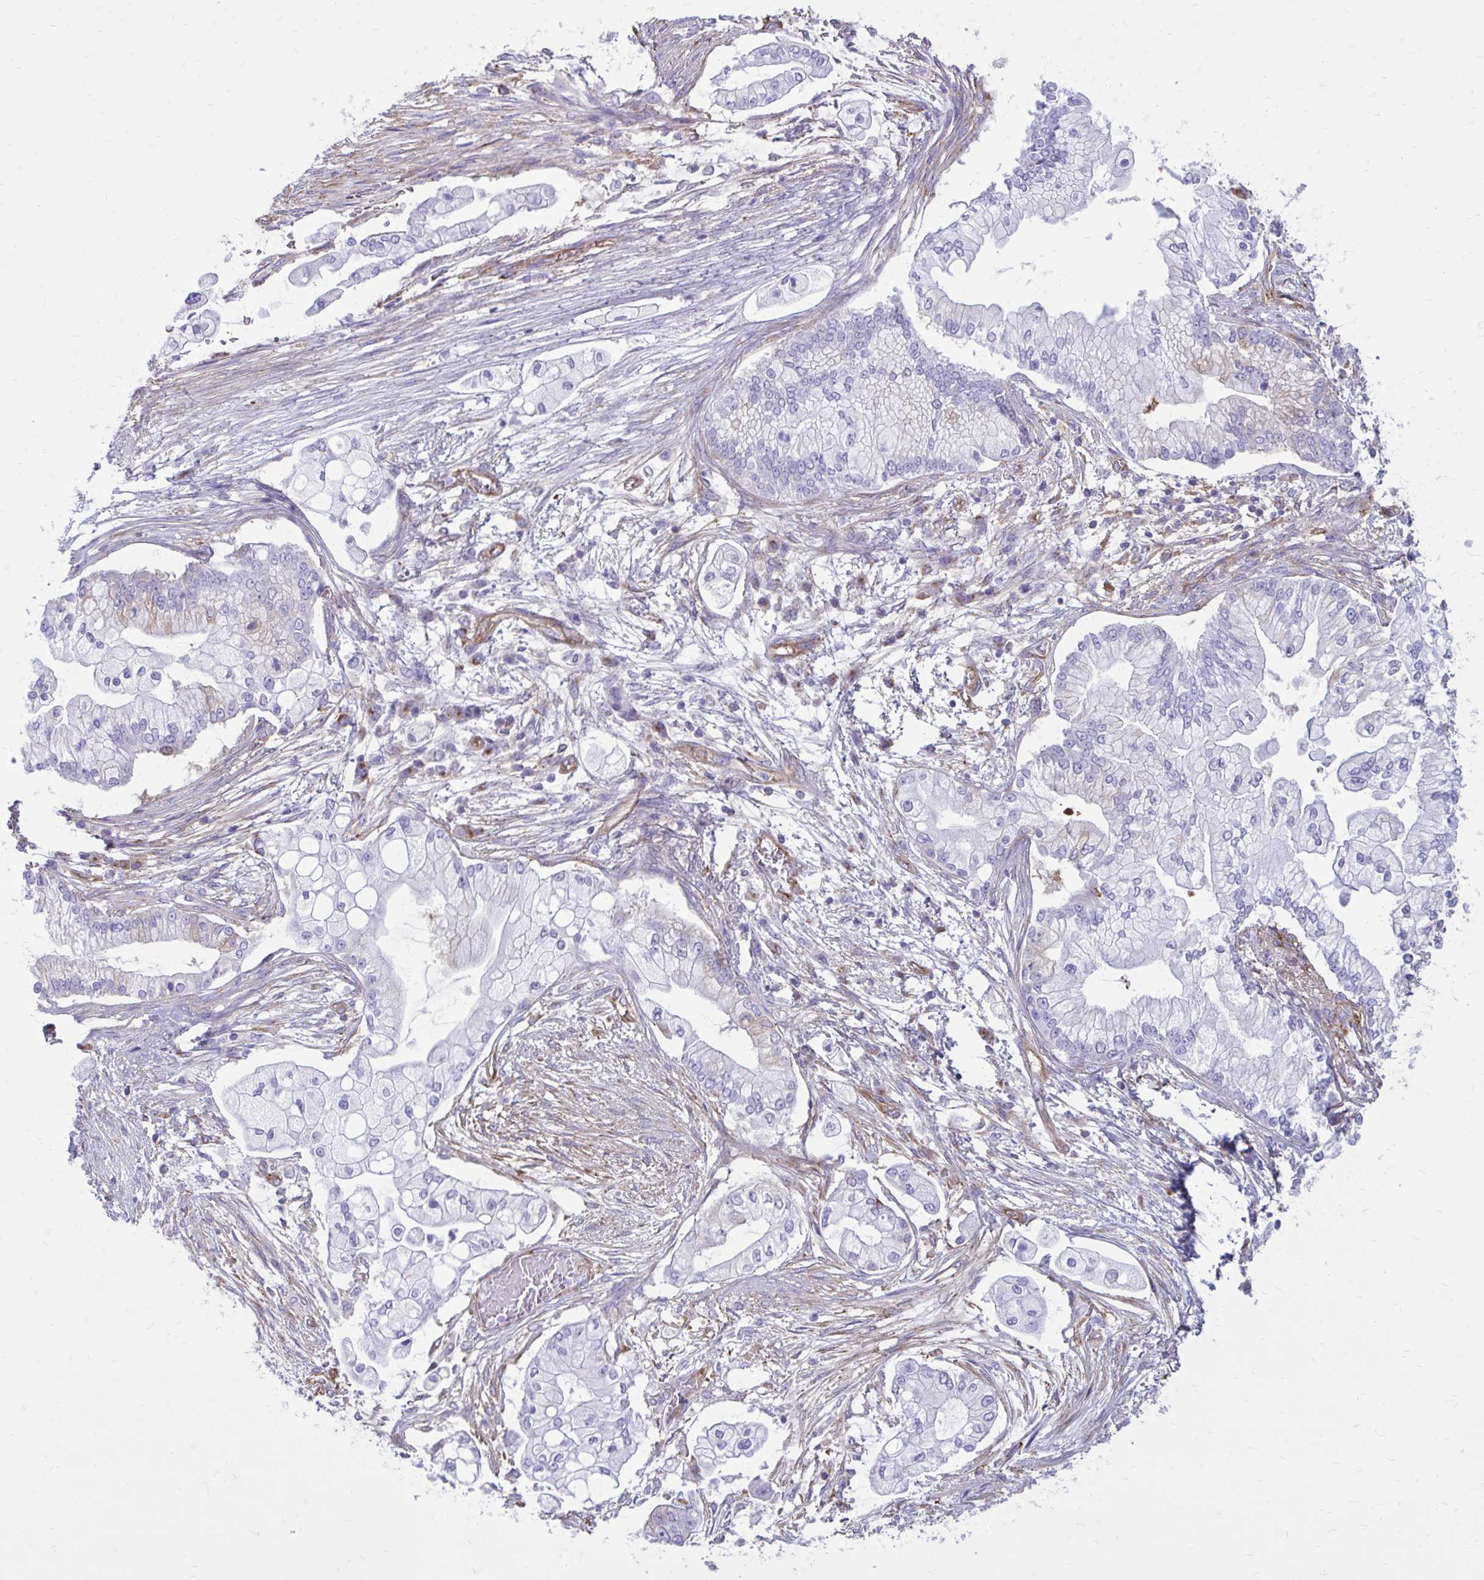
{"staining": {"intensity": "negative", "quantity": "none", "location": "none"}, "tissue": "pancreatic cancer", "cell_type": "Tumor cells", "image_type": "cancer", "snomed": [{"axis": "morphology", "description": "Adenocarcinoma, NOS"}, {"axis": "topography", "description": "Pancreas"}], "caption": "High power microscopy histopathology image of an immunohistochemistry (IHC) micrograph of pancreatic cancer (adenocarcinoma), revealing no significant positivity in tumor cells.", "gene": "CLTA", "patient": {"sex": "female", "age": 69}}